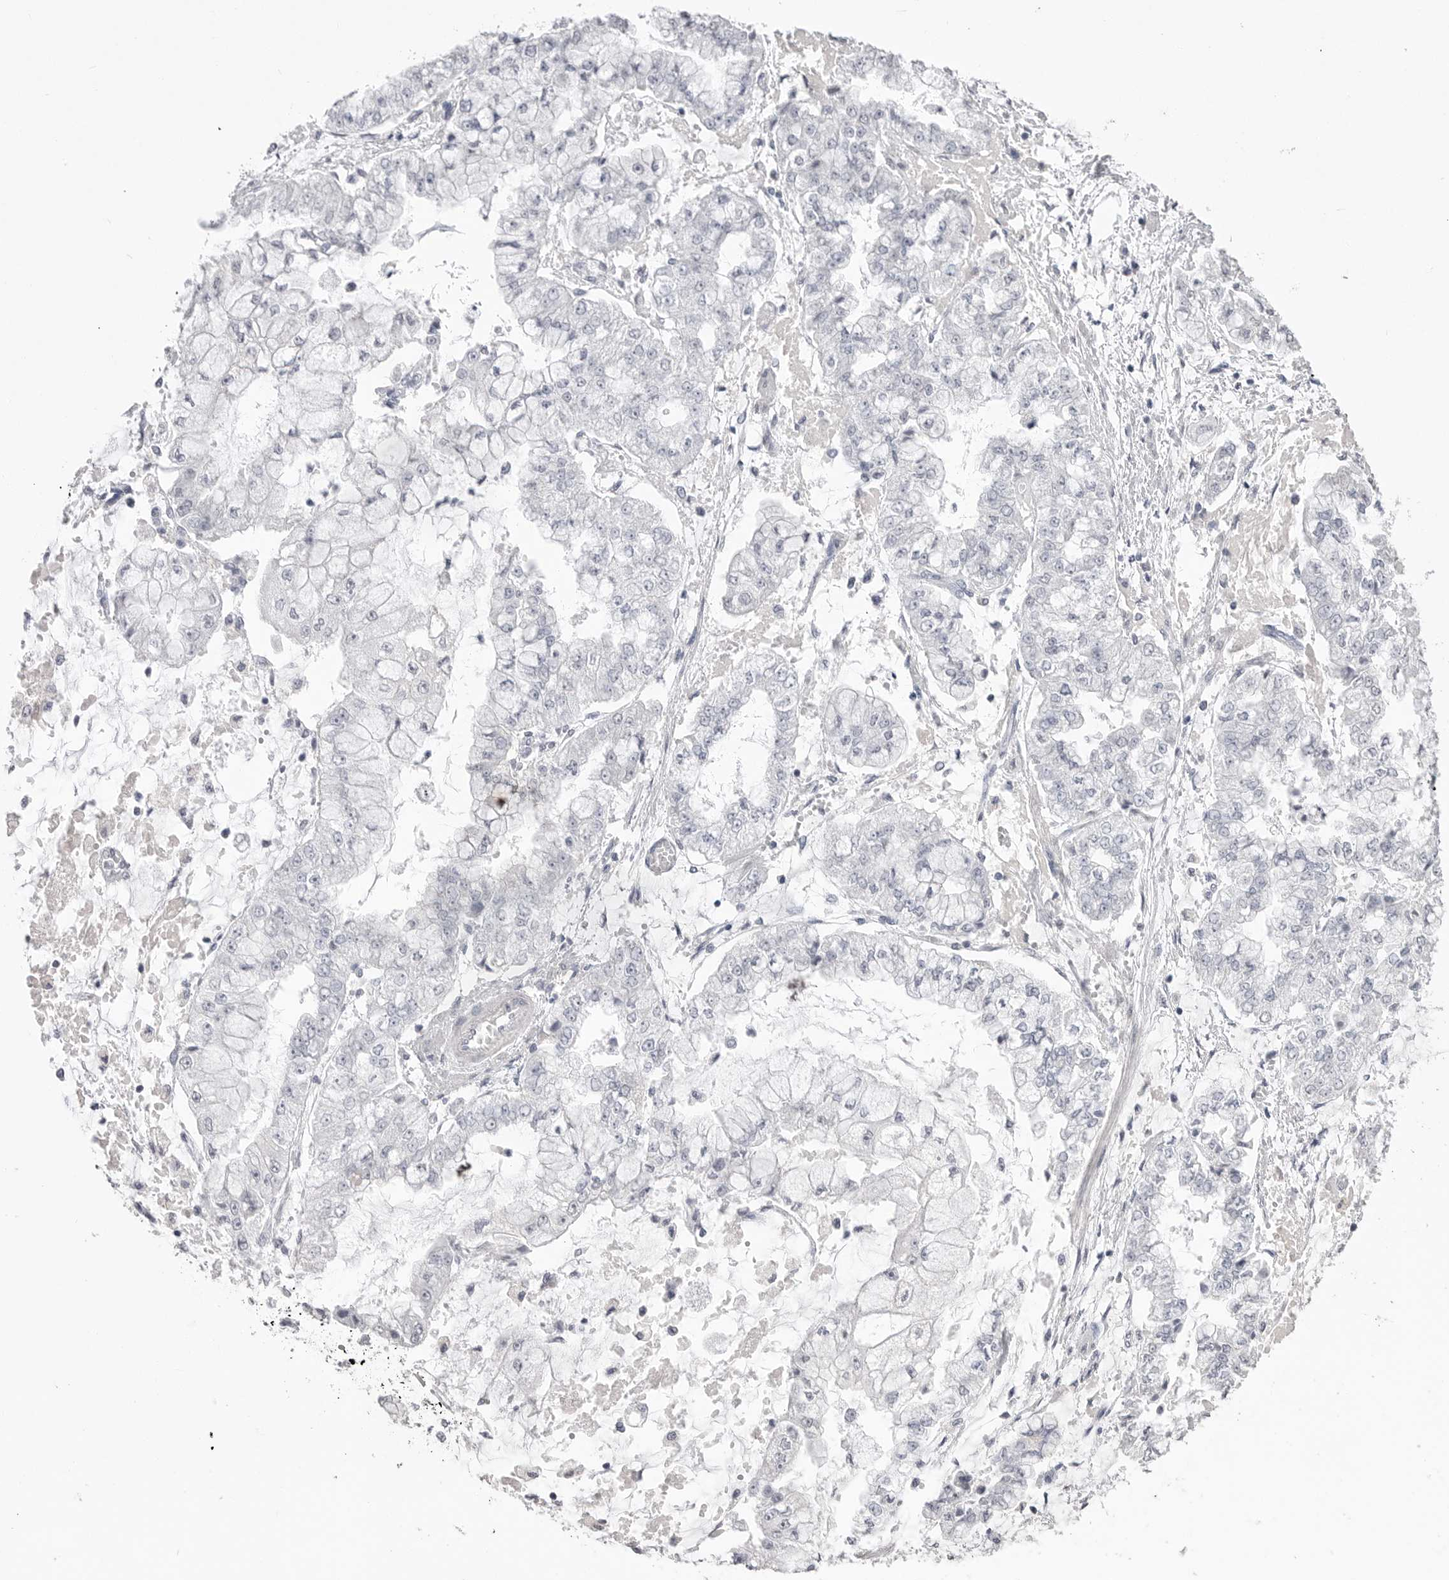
{"staining": {"intensity": "negative", "quantity": "none", "location": "none"}, "tissue": "stomach cancer", "cell_type": "Tumor cells", "image_type": "cancer", "snomed": [{"axis": "morphology", "description": "Adenocarcinoma, NOS"}, {"axis": "topography", "description": "Stomach"}], "caption": "This is an immunohistochemistry (IHC) photomicrograph of human stomach adenocarcinoma. There is no positivity in tumor cells.", "gene": "ICAM5", "patient": {"sex": "male", "age": 76}}